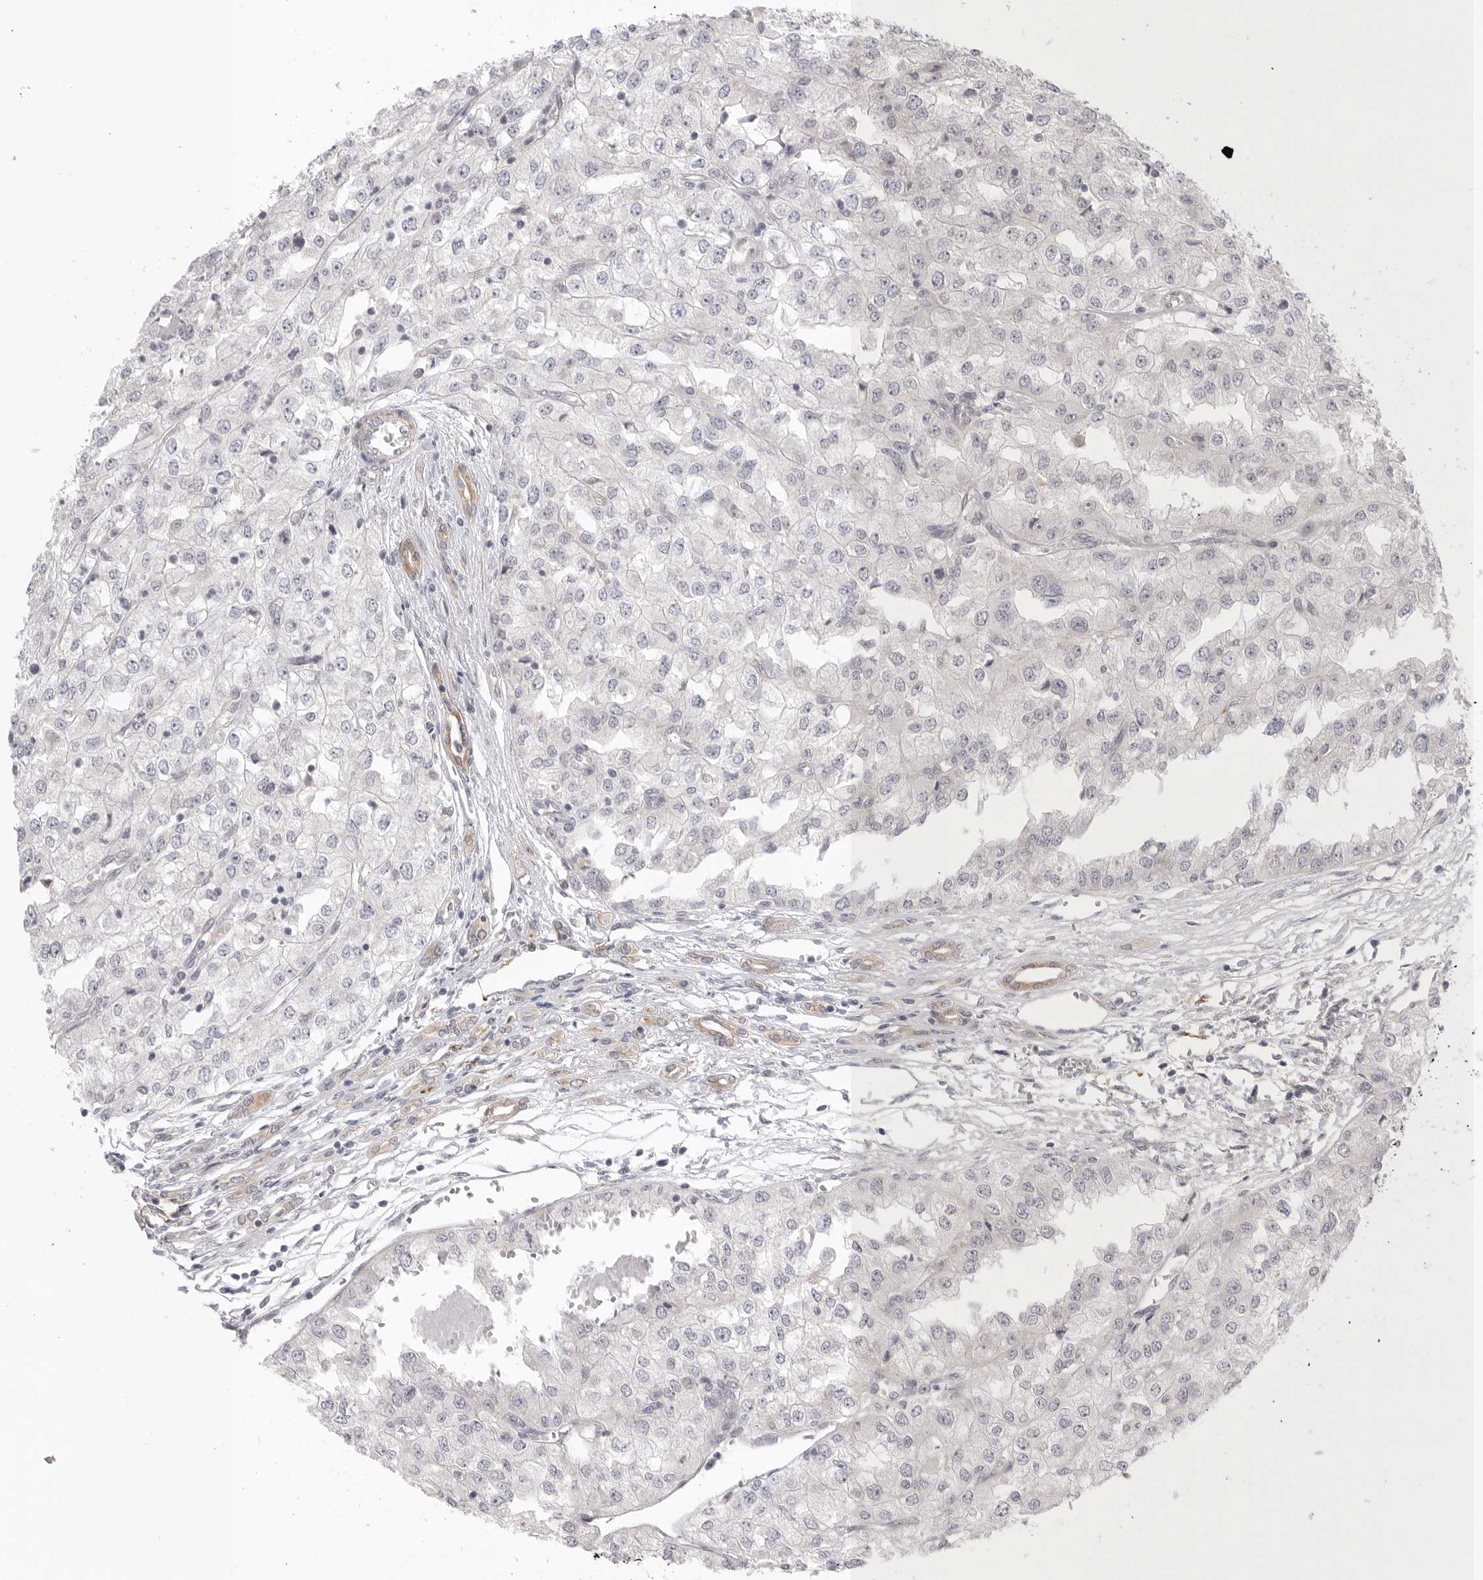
{"staining": {"intensity": "negative", "quantity": "none", "location": "none"}, "tissue": "renal cancer", "cell_type": "Tumor cells", "image_type": "cancer", "snomed": [{"axis": "morphology", "description": "Adenocarcinoma, NOS"}, {"axis": "topography", "description": "Kidney"}], "caption": "A histopathology image of adenocarcinoma (renal) stained for a protein reveals no brown staining in tumor cells.", "gene": "STAB2", "patient": {"sex": "female", "age": 54}}